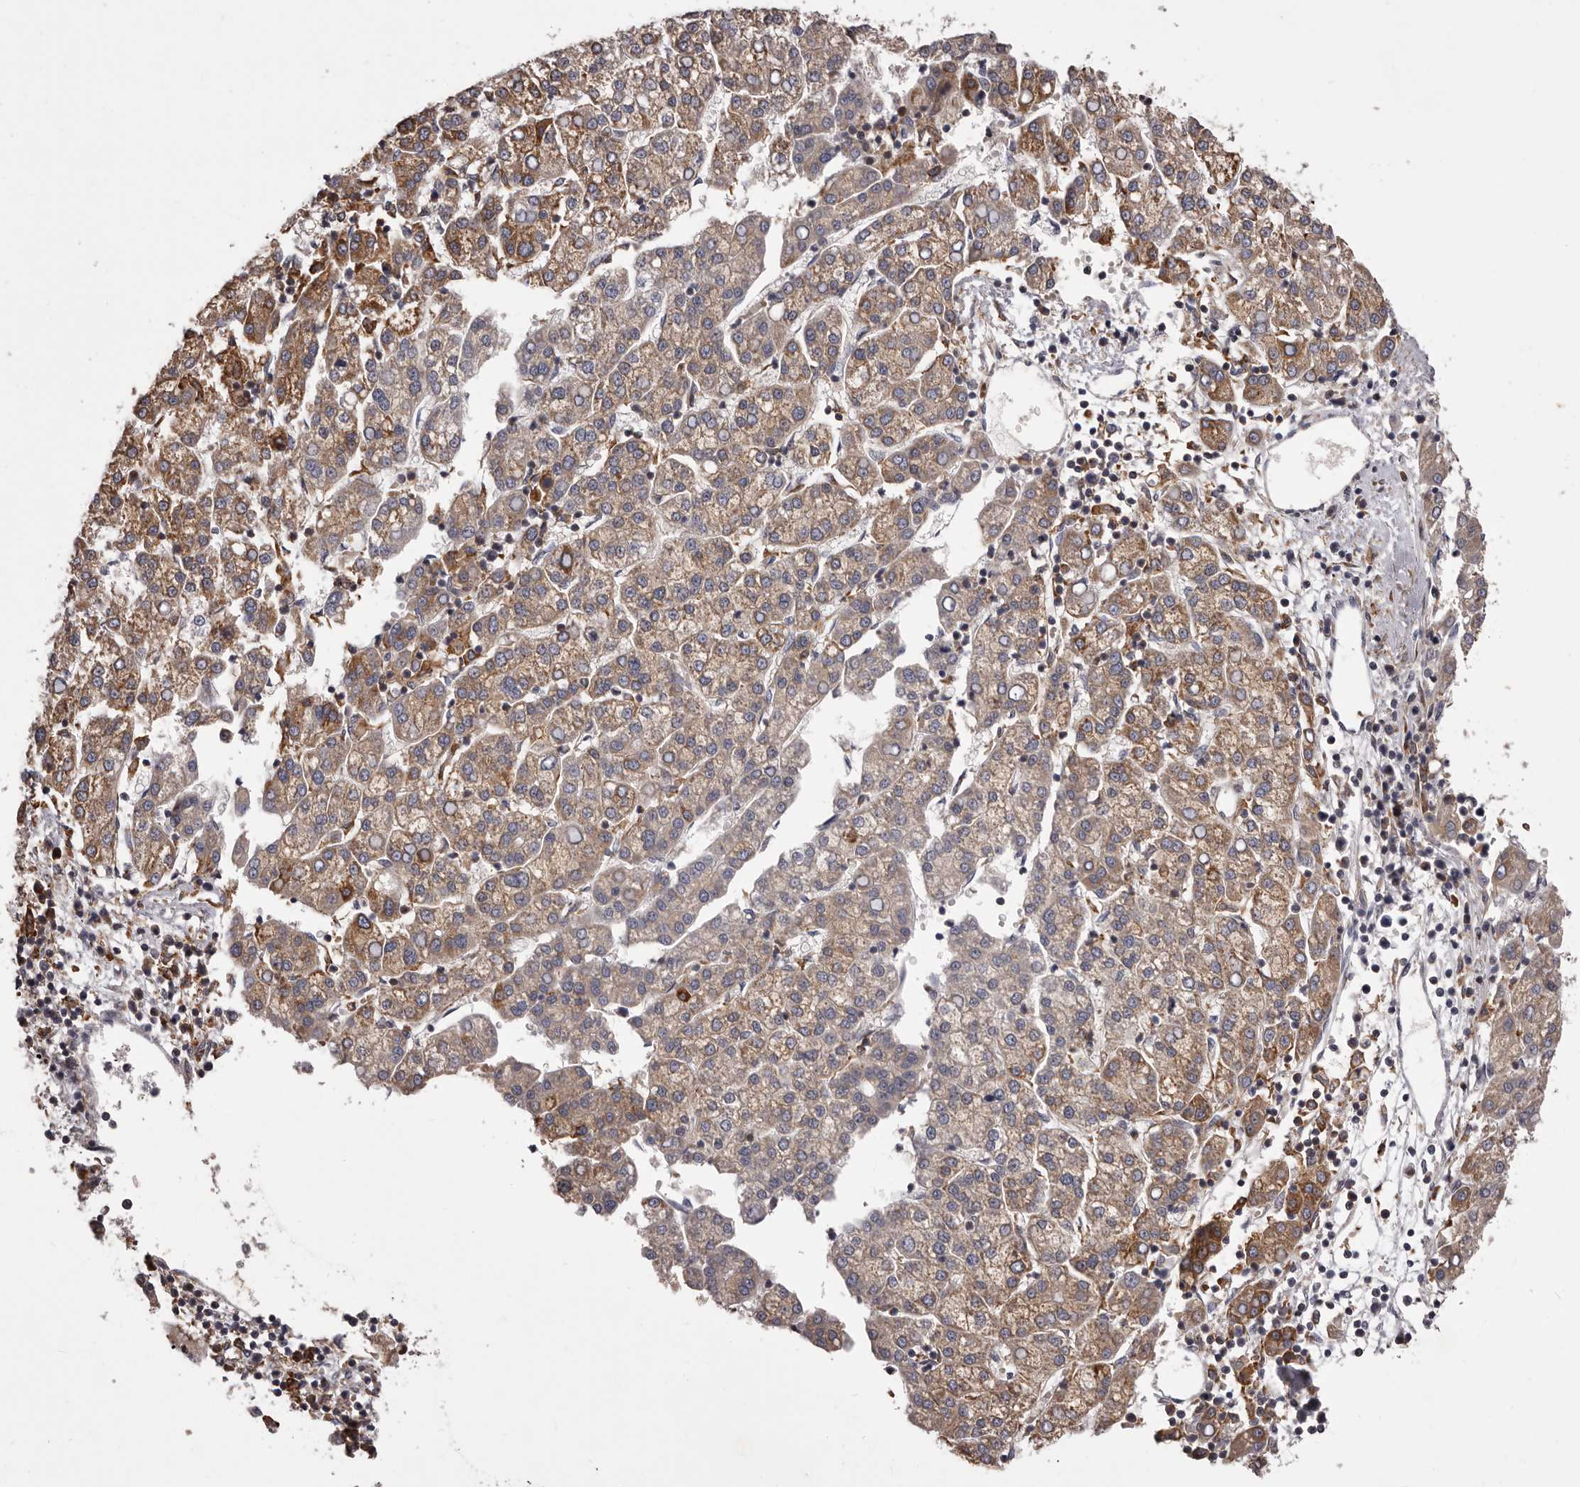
{"staining": {"intensity": "moderate", "quantity": ">75%", "location": "cytoplasmic/membranous"}, "tissue": "liver cancer", "cell_type": "Tumor cells", "image_type": "cancer", "snomed": [{"axis": "morphology", "description": "Carcinoma, Hepatocellular, NOS"}, {"axis": "topography", "description": "Liver"}], "caption": "Immunohistochemical staining of human liver hepatocellular carcinoma reveals moderate cytoplasmic/membranous protein staining in about >75% of tumor cells. (DAB = brown stain, brightfield microscopy at high magnification).", "gene": "ALPK1", "patient": {"sex": "female", "age": 58}}